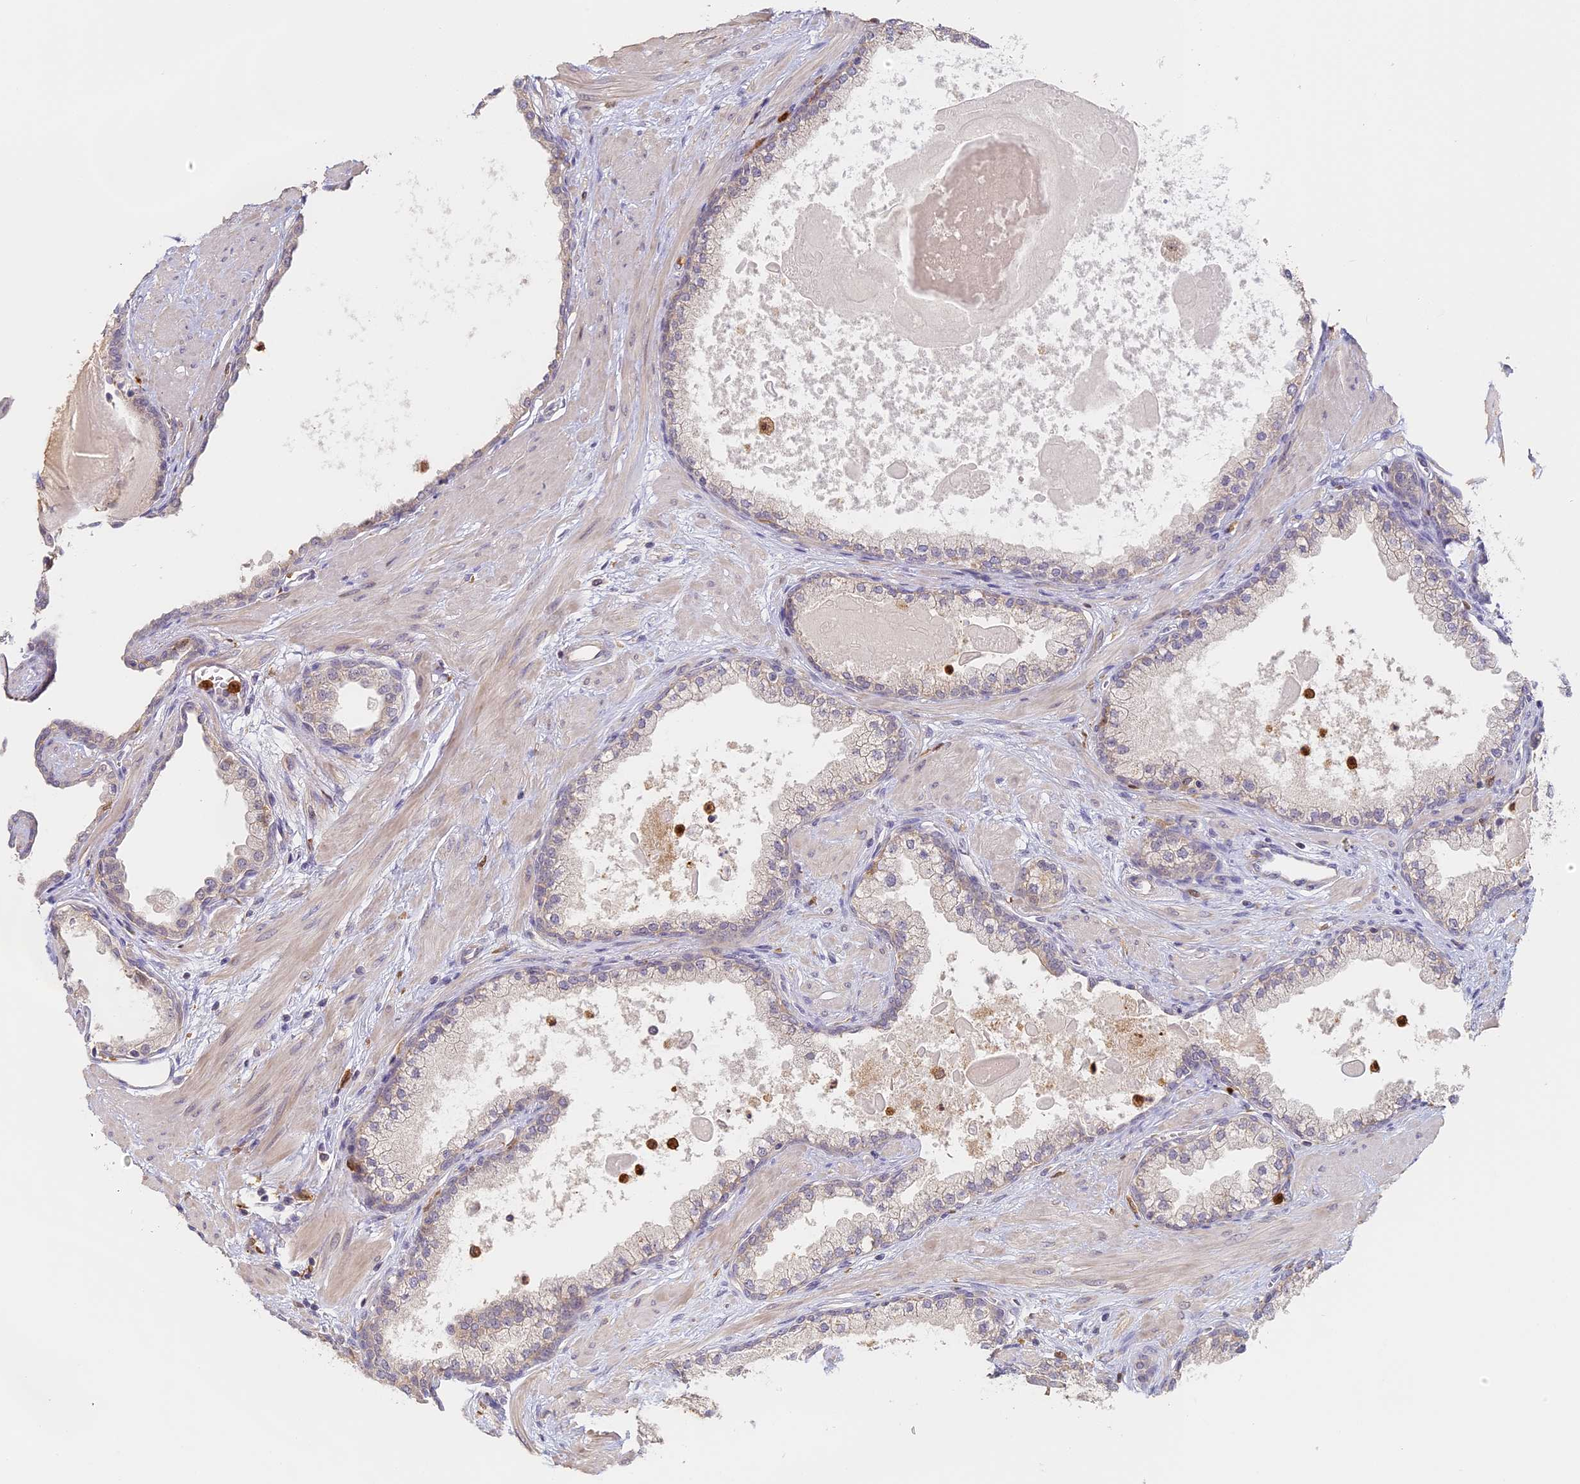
{"staining": {"intensity": "weak", "quantity": "<25%", "location": "cytoplasmic/membranous"}, "tissue": "prostate", "cell_type": "Glandular cells", "image_type": "normal", "snomed": [{"axis": "morphology", "description": "Normal tissue, NOS"}, {"axis": "topography", "description": "Prostate"}], "caption": "High power microscopy histopathology image of an IHC micrograph of normal prostate, revealing no significant positivity in glandular cells.", "gene": "NCF4", "patient": {"sex": "male", "age": 57}}